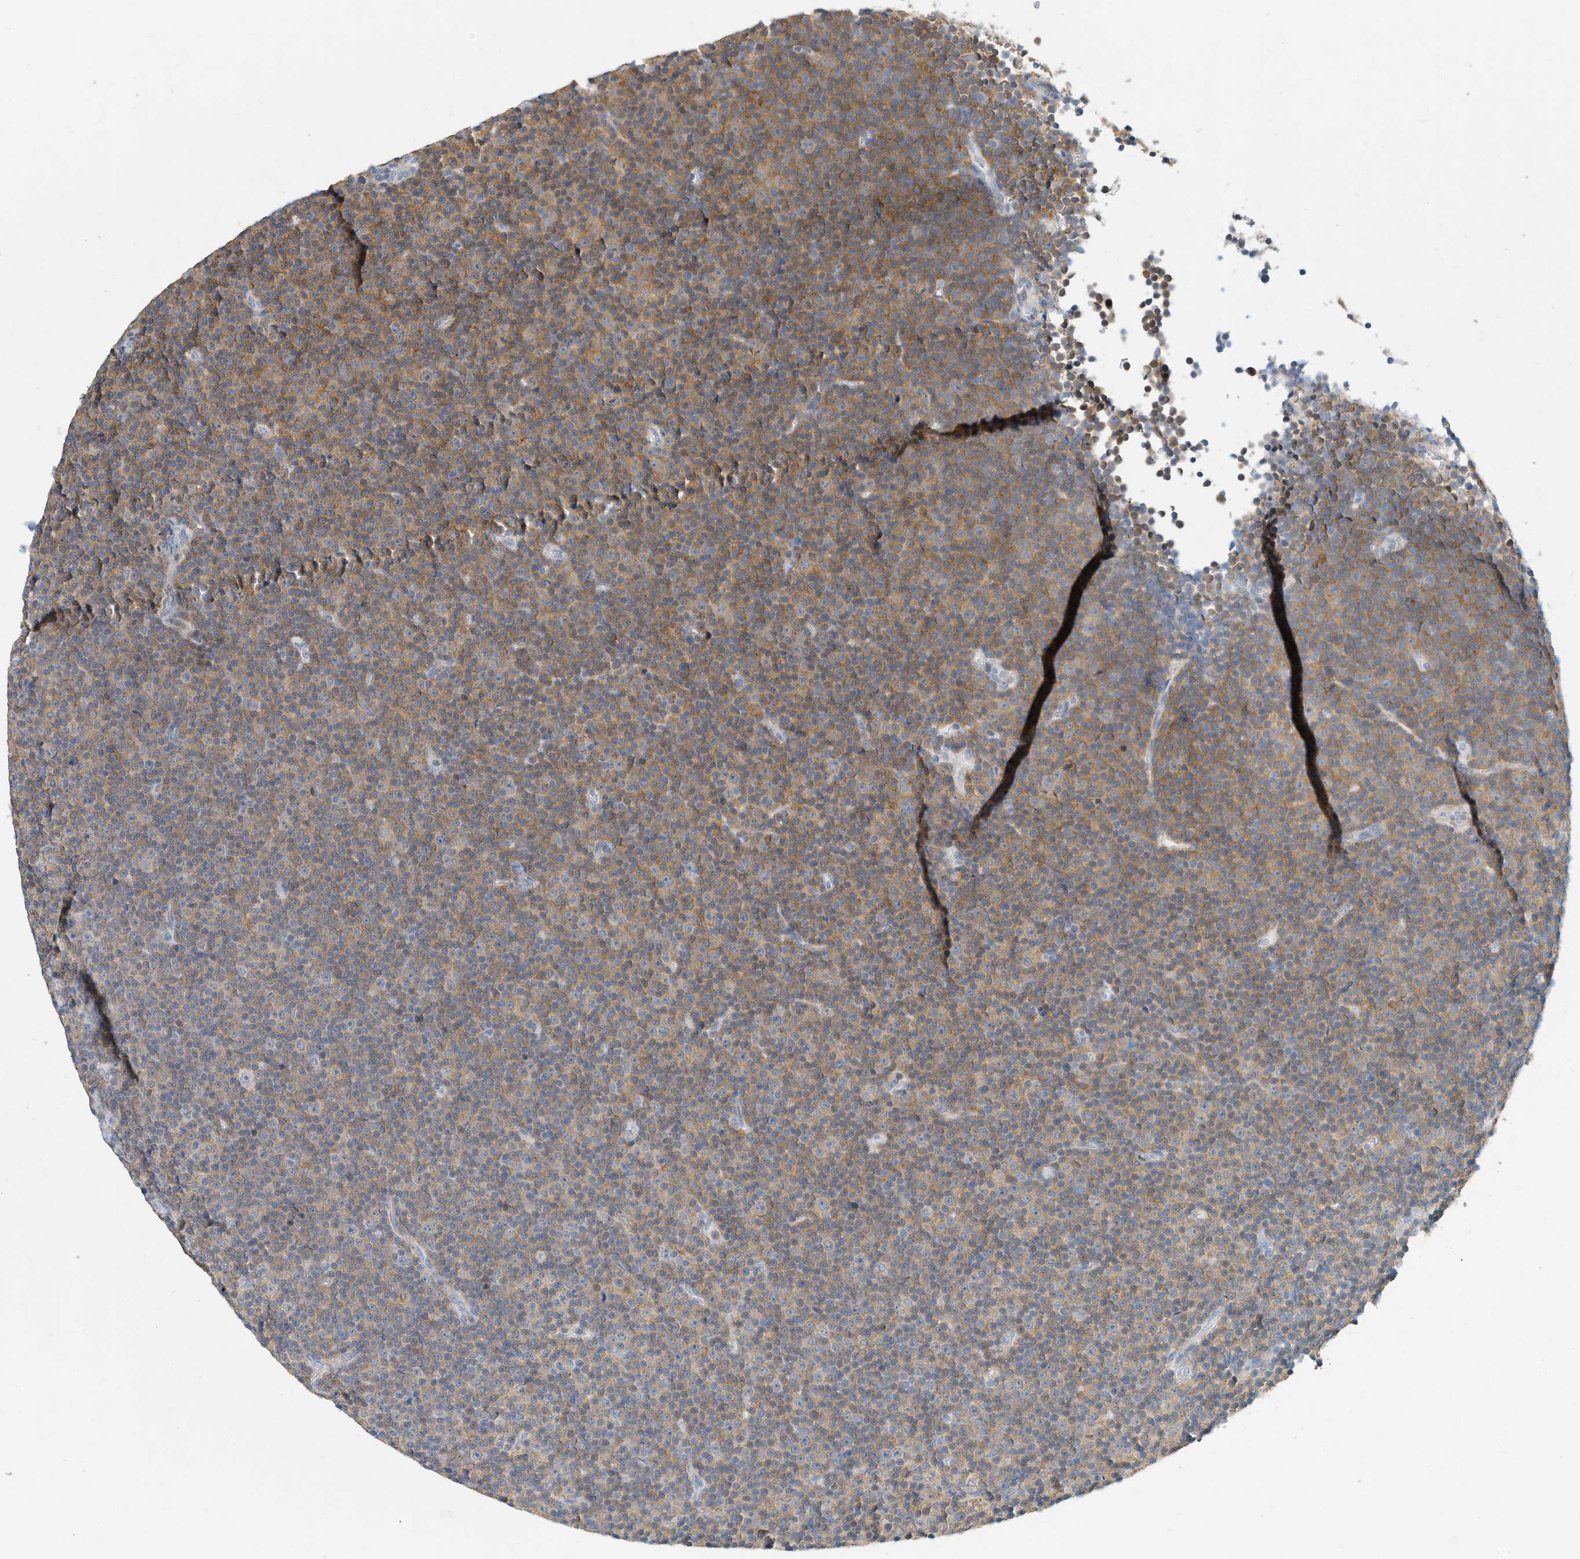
{"staining": {"intensity": "moderate", "quantity": "25%-75%", "location": "cytoplasmic/membranous"}, "tissue": "lymphoma", "cell_type": "Tumor cells", "image_type": "cancer", "snomed": [{"axis": "morphology", "description": "Malignant lymphoma, non-Hodgkin's type, Low grade"}, {"axis": "topography", "description": "Lymph node"}], "caption": "Human lymphoma stained for a protein (brown) reveals moderate cytoplasmic/membranous positive staining in about 25%-75% of tumor cells.", "gene": "MICAL1", "patient": {"sex": "female", "age": 67}}